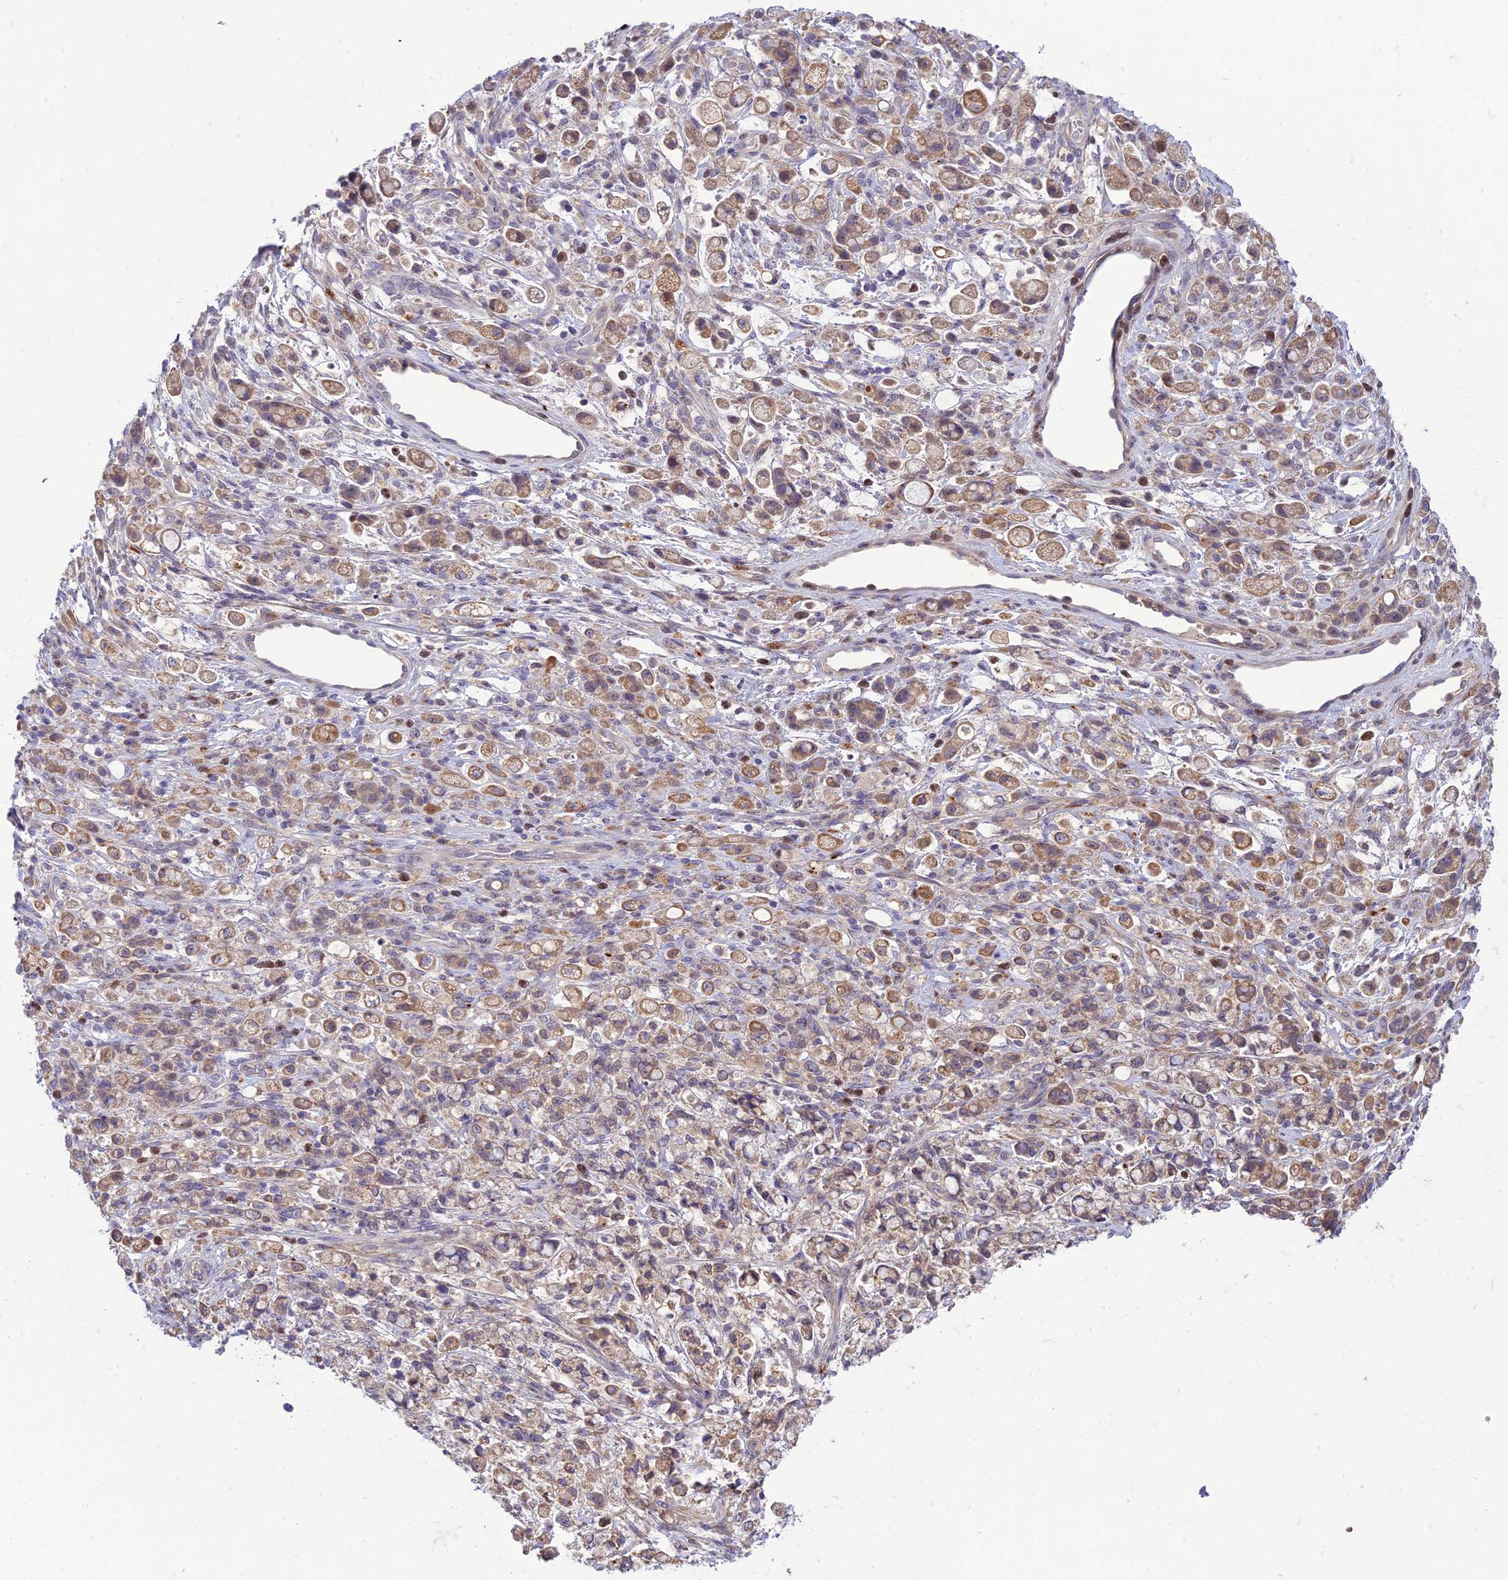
{"staining": {"intensity": "moderate", "quantity": "25%-75%", "location": "cytoplasmic/membranous"}, "tissue": "stomach cancer", "cell_type": "Tumor cells", "image_type": "cancer", "snomed": [{"axis": "morphology", "description": "Adenocarcinoma, NOS"}, {"axis": "topography", "description": "Stomach"}], "caption": "Immunohistochemistry (IHC) micrograph of neoplastic tissue: stomach cancer stained using IHC reveals medium levels of moderate protein expression localized specifically in the cytoplasmic/membranous of tumor cells, appearing as a cytoplasmic/membranous brown color.", "gene": "IRAK3", "patient": {"sex": "female", "age": 60}}